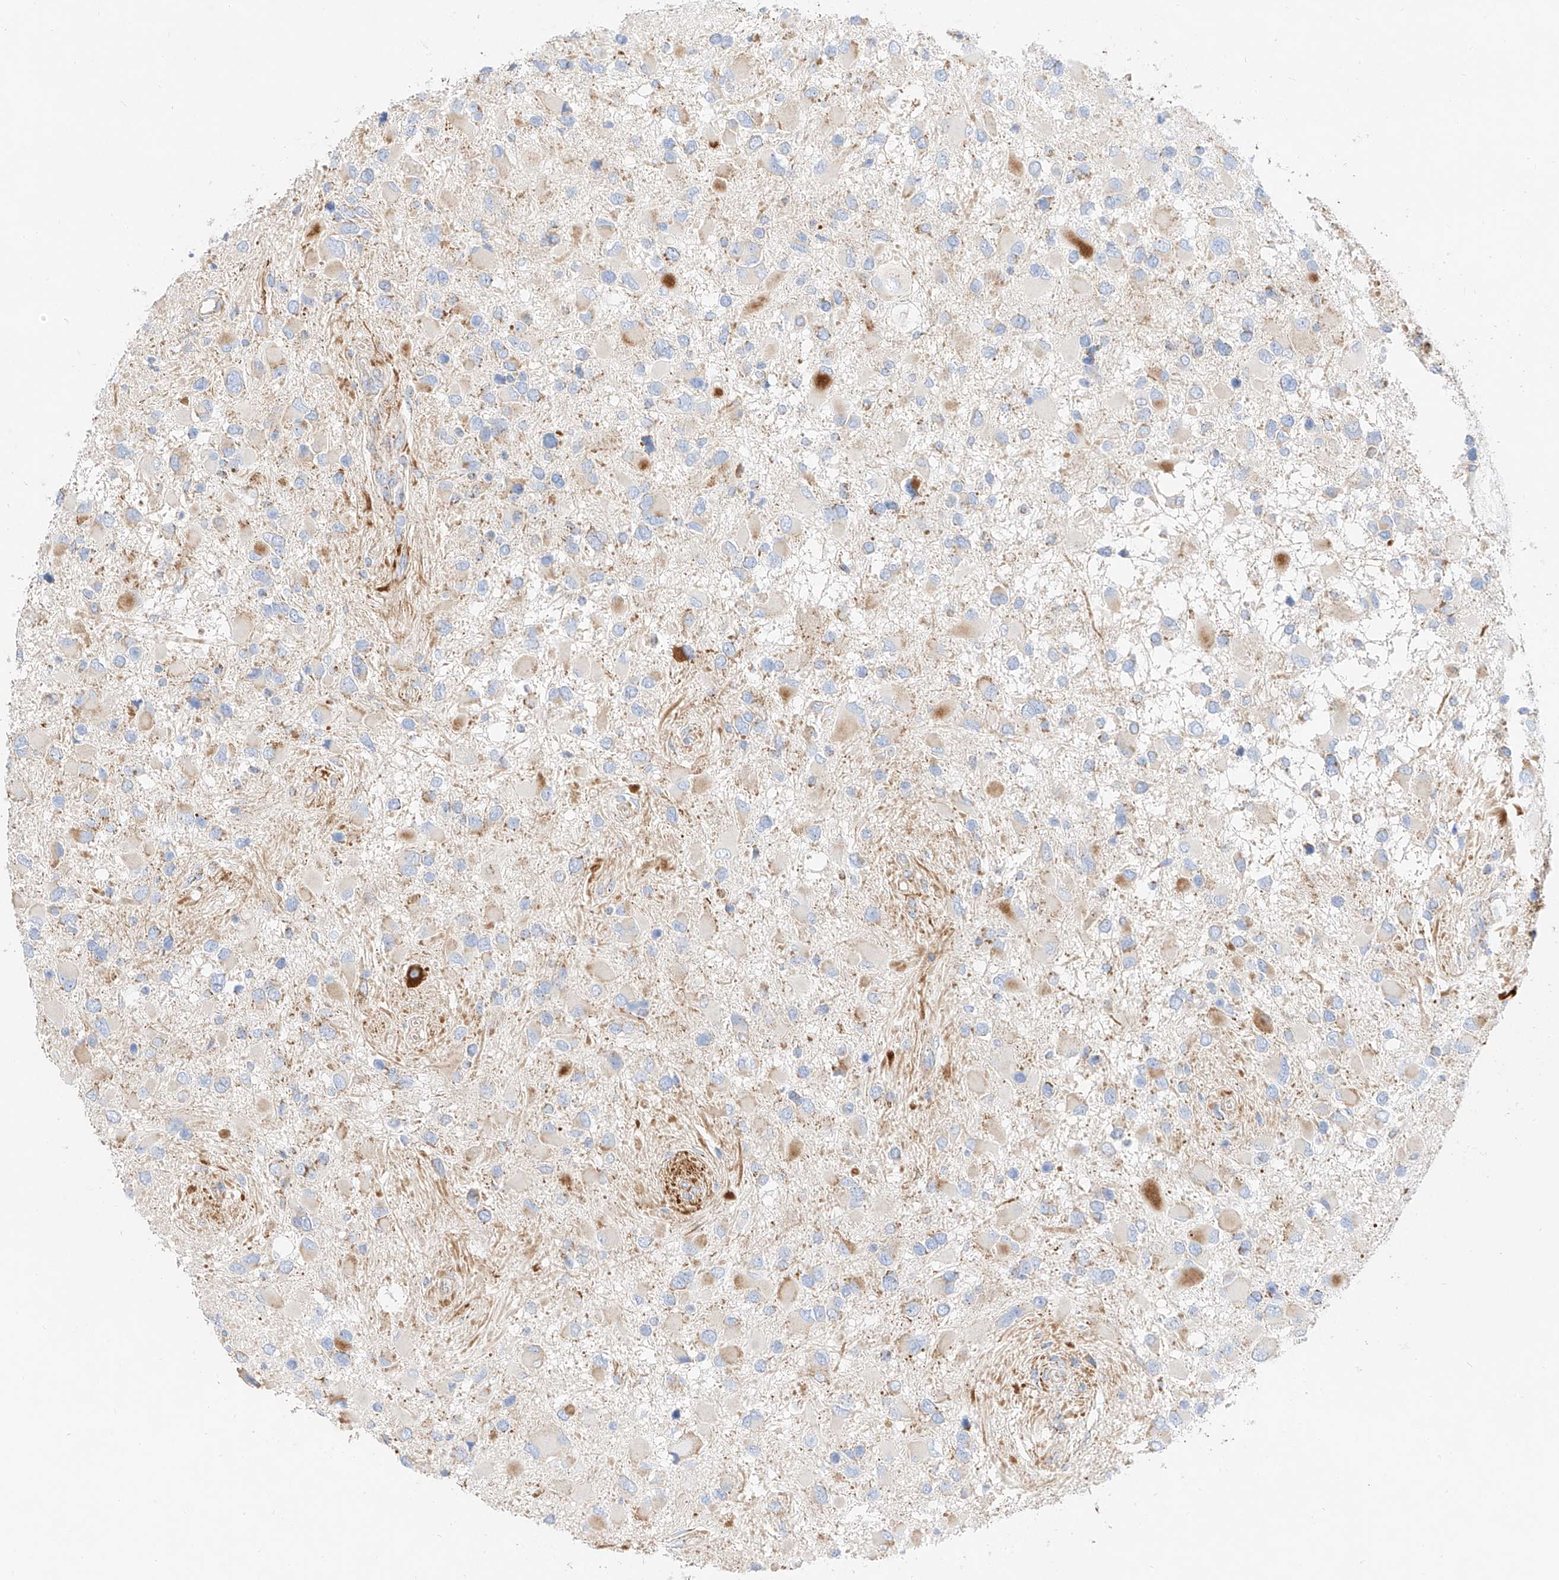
{"staining": {"intensity": "negative", "quantity": "none", "location": "none"}, "tissue": "glioma", "cell_type": "Tumor cells", "image_type": "cancer", "snomed": [{"axis": "morphology", "description": "Glioma, malignant, High grade"}, {"axis": "topography", "description": "Brain"}], "caption": "There is no significant staining in tumor cells of glioma.", "gene": "CST9", "patient": {"sex": "male", "age": 53}}